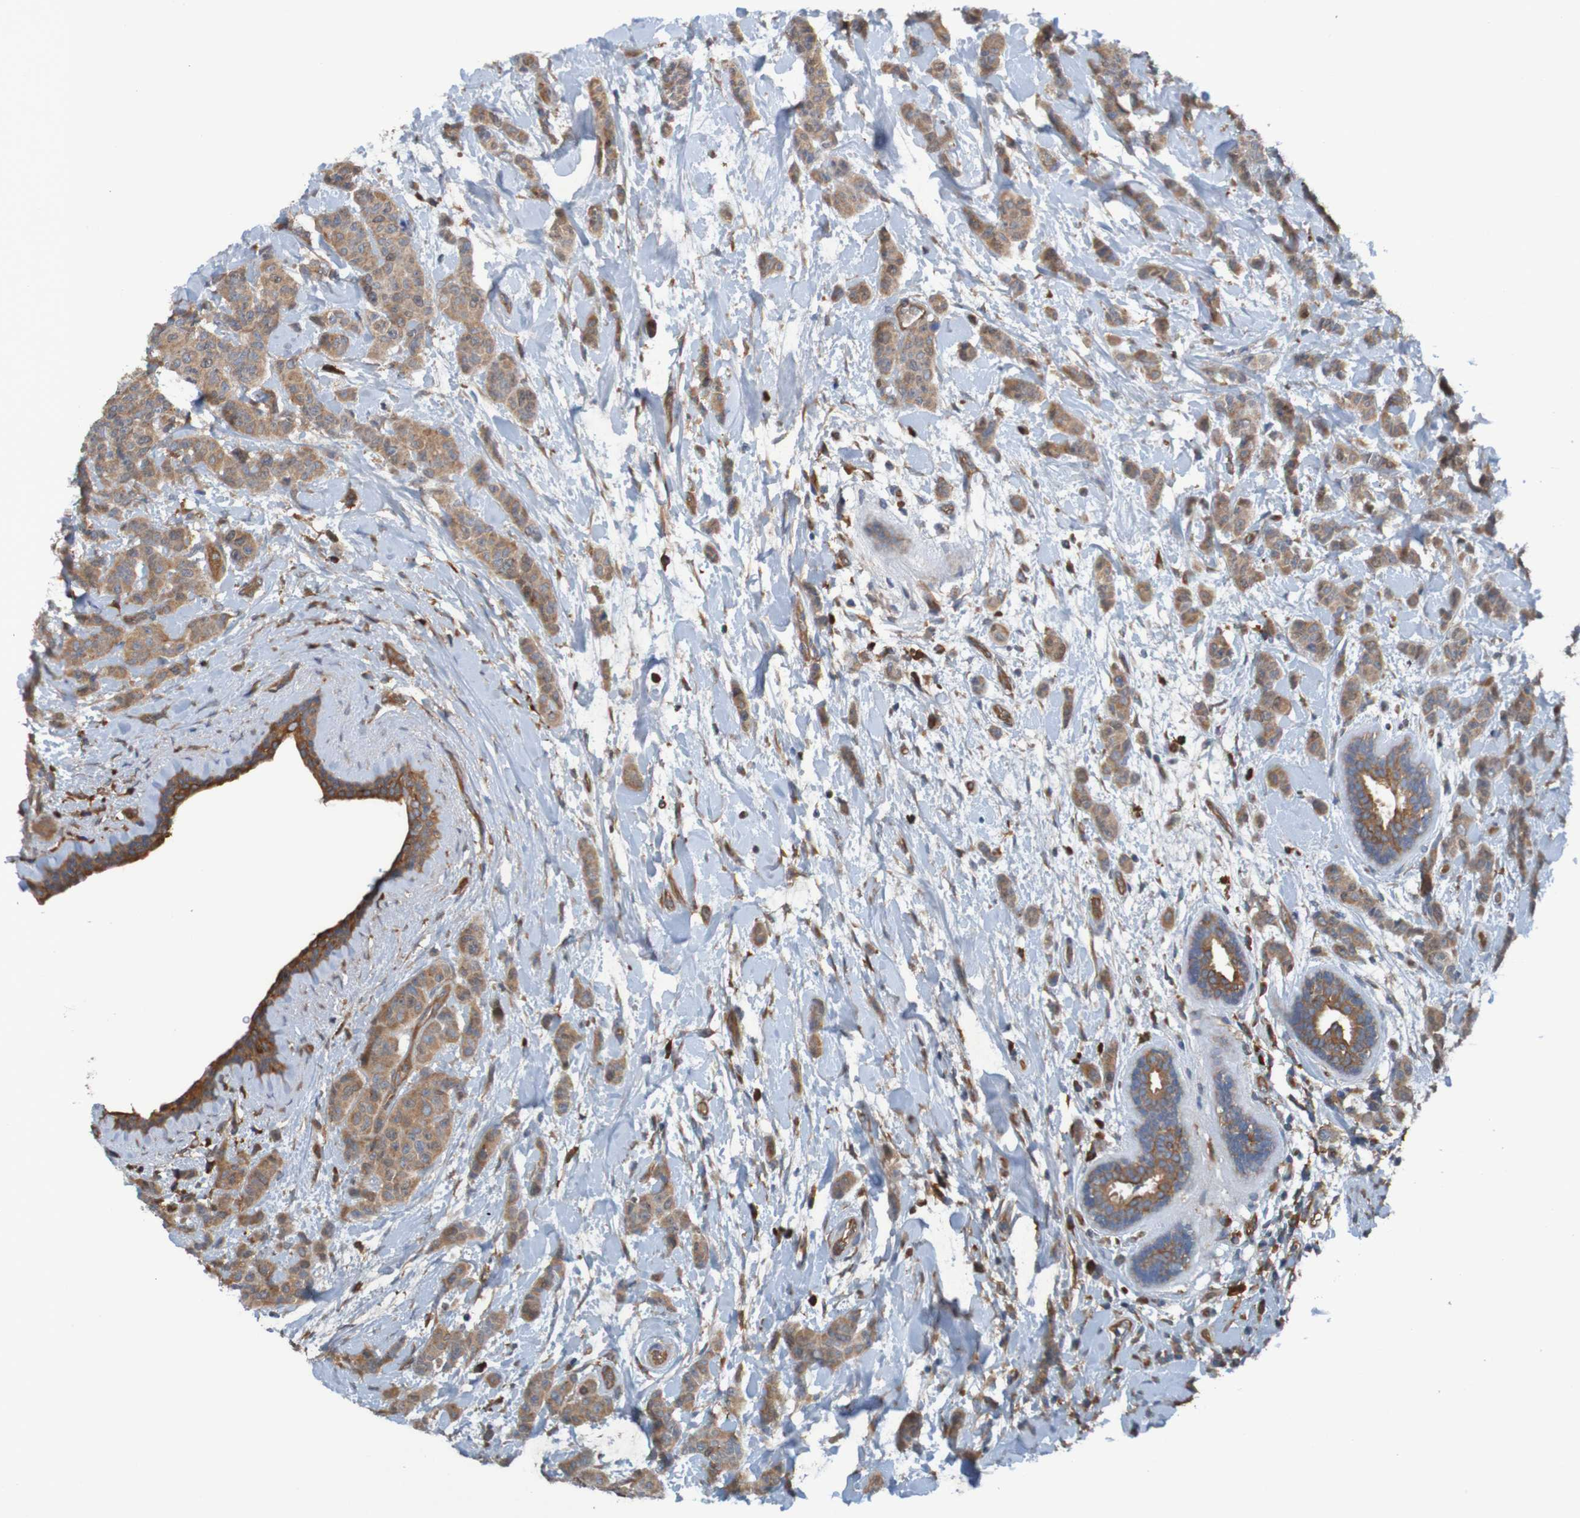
{"staining": {"intensity": "moderate", "quantity": ">75%", "location": "cytoplasmic/membranous"}, "tissue": "breast cancer", "cell_type": "Tumor cells", "image_type": "cancer", "snomed": [{"axis": "morphology", "description": "Normal tissue, NOS"}, {"axis": "morphology", "description": "Duct carcinoma"}, {"axis": "topography", "description": "Breast"}], "caption": "Human breast cancer stained with a brown dye shows moderate cytoplasmic/membranous positive positivity in about >75% of tumor cells.", "gene": "DNAJC4", "patient": {"sex": "female", "age": 40}}